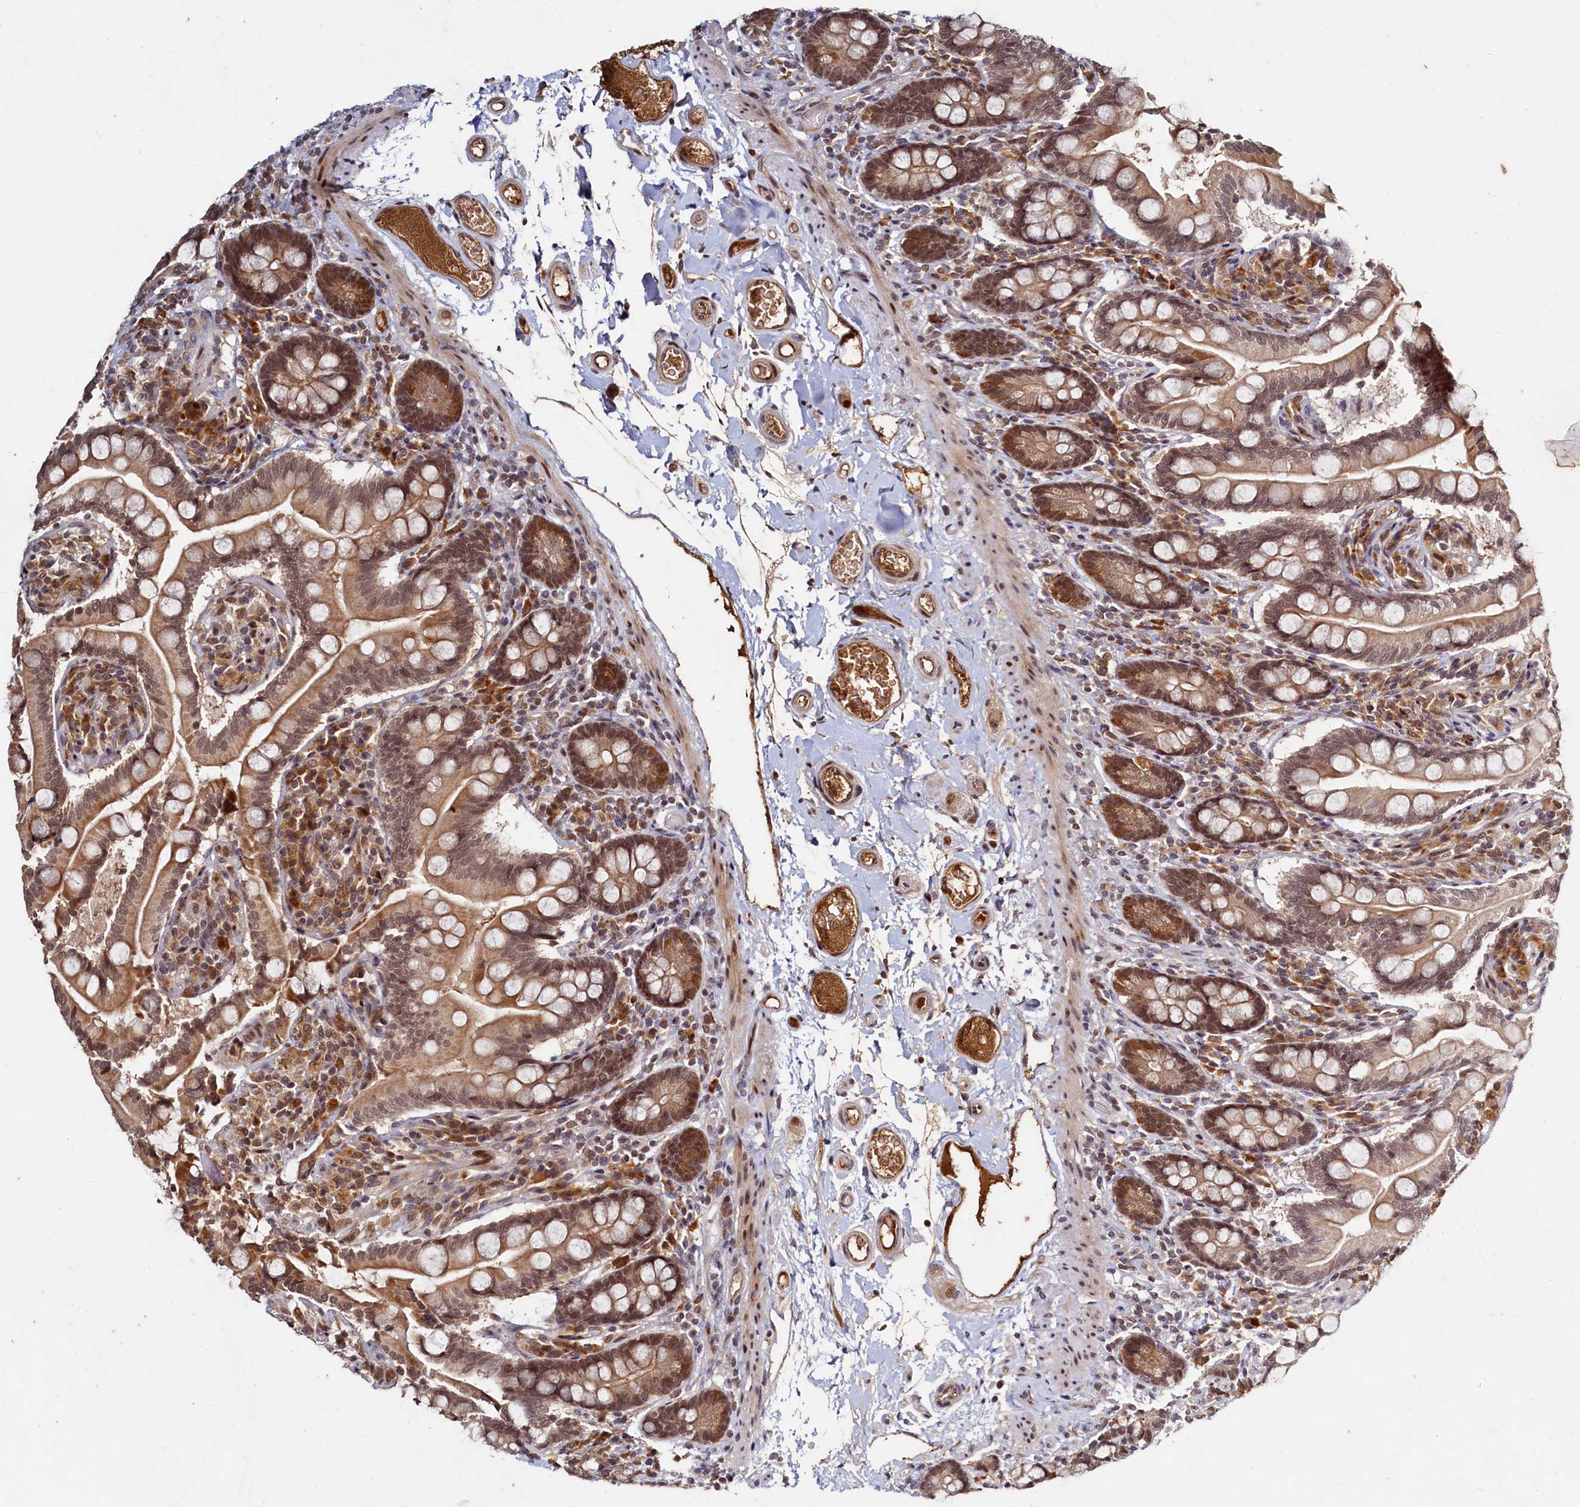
{"staining": {"intensity": "moderate", "quantity": ">75%", "location": "cytoplasmic/membranous,nuclear"}, "tissue": "small intestine", "cell_type": "Glandular cells", "image_type": "normal", "snomed": [{"axis": "morphology", "description": "Normal tissue, NOS"}, {"axis": "topography", "description": "Small intestine"}], "caption": "An IHC micrograph of normal tissue is shown. Protein staining in brown labels moderate cytoplasmic/membranous,nuclear positivity in small intestine within glandular cells.", "gene": "TRAPPC4", "patient": {"sex": "female", "age": 64}}